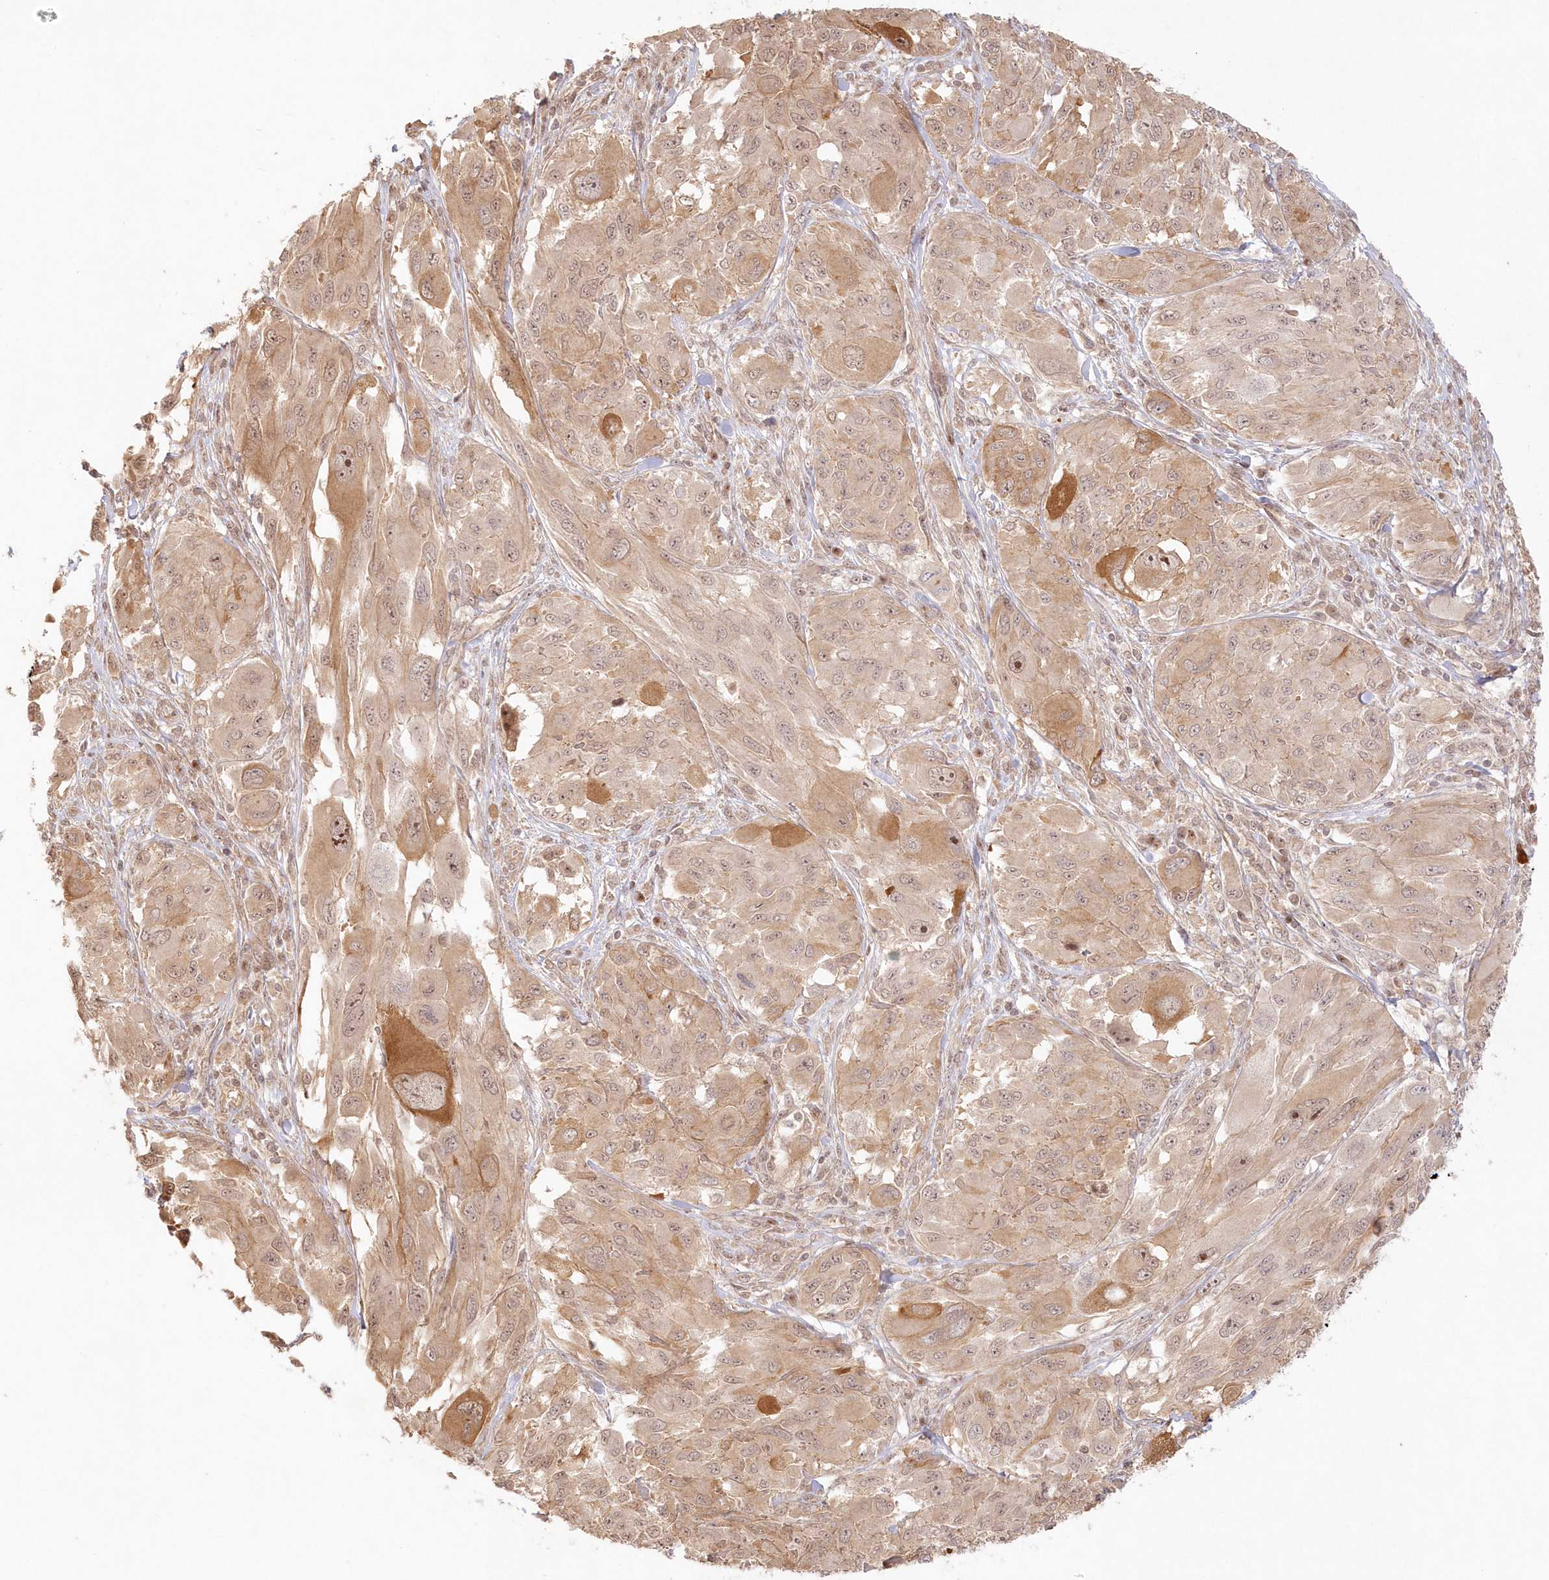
{"staining": {"intensity": "weak", "quantity": ">75%", "location": "cytoplasmic/membranous"}, "tissue": "melanoma", "cell_type": "Tumor cells", "image_type": "cancer", "snomed": [{"axis": "morphology", "description": "Malignant melanoma, NOS"}, {"axis": "topography", "description": "Skin"}], "caption": "Melanoma stained with a protein marker shows weak staining in tumor cells.", "gene": "KIAA0232", "patient": {"sex": "female", "age": 91}}